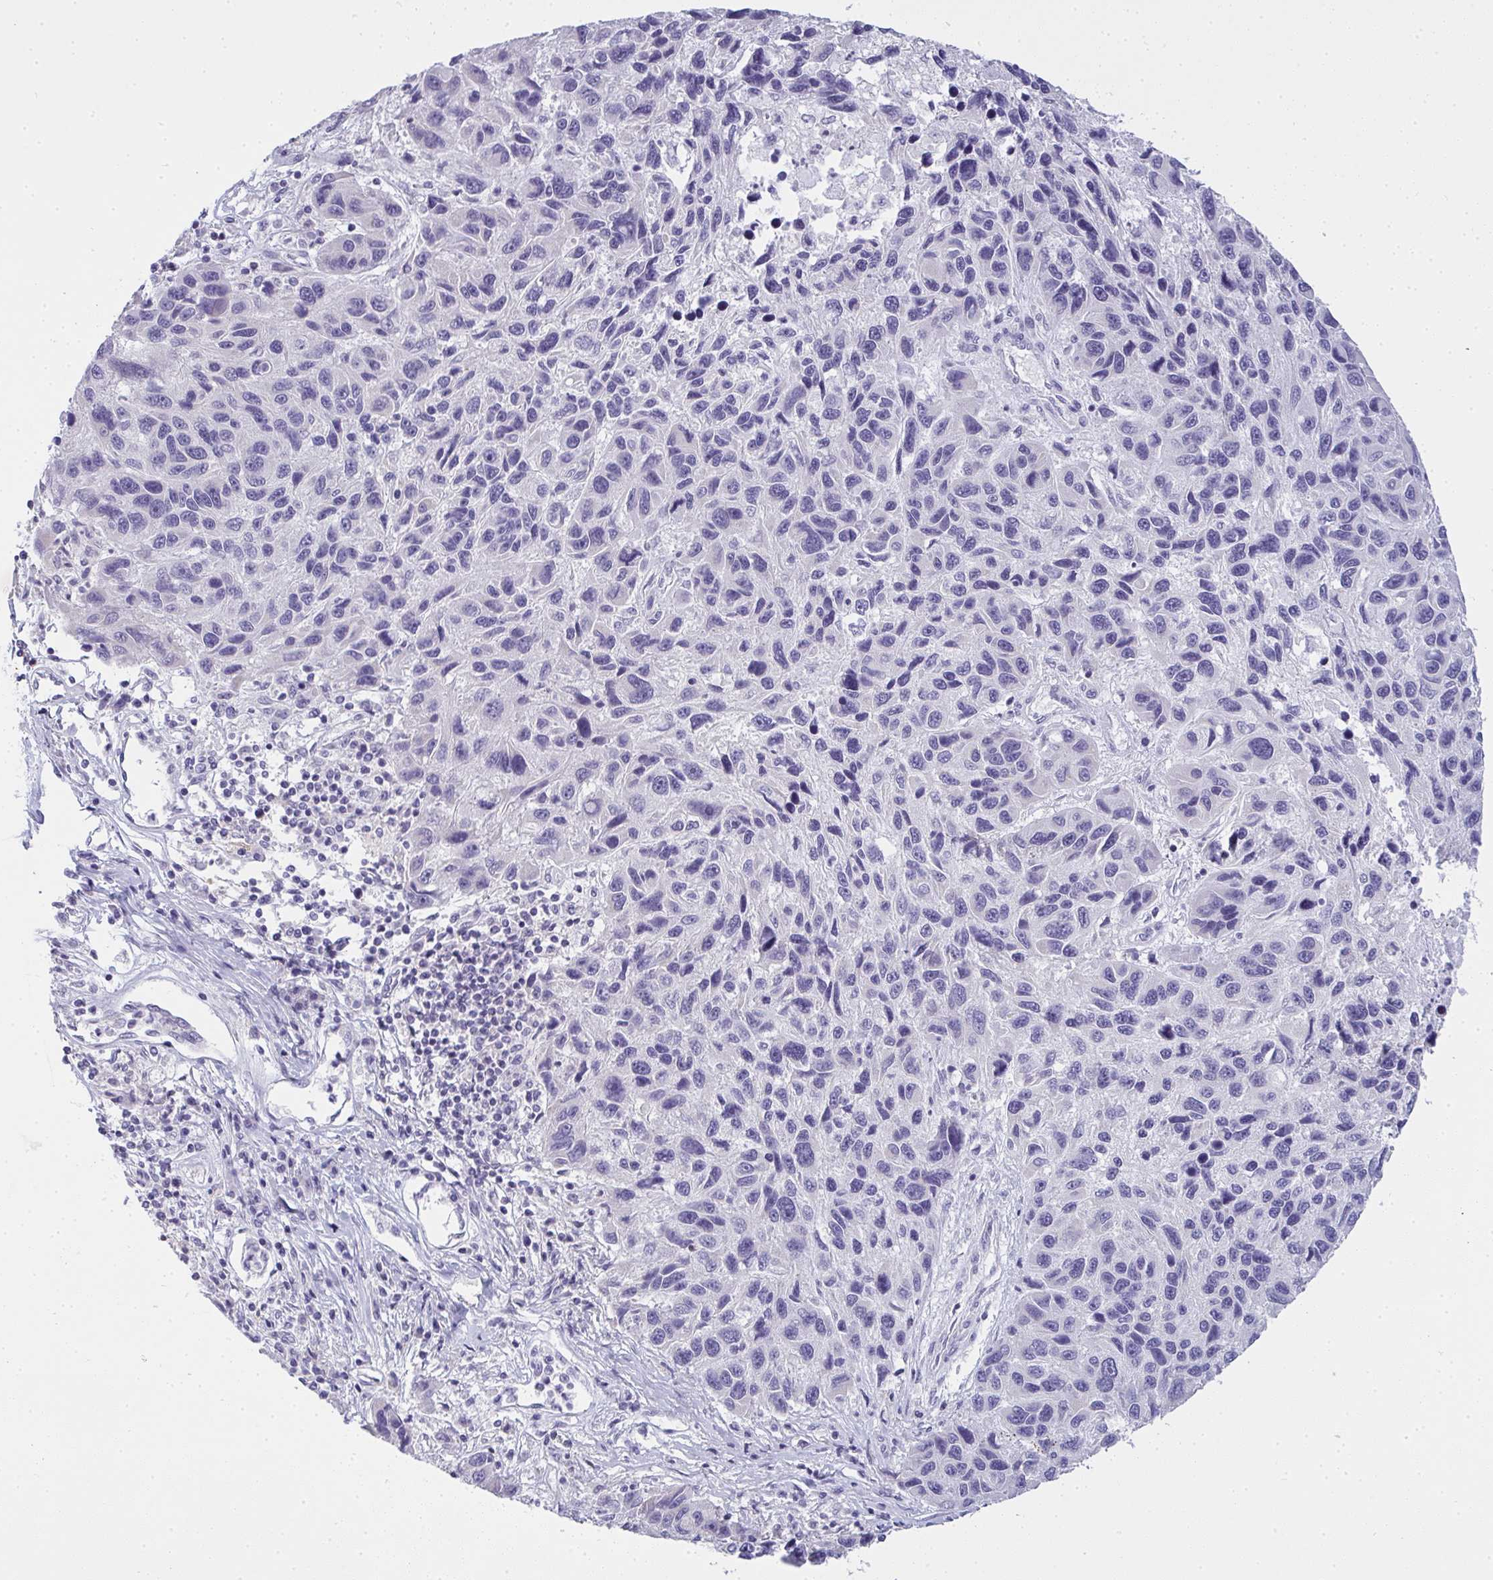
{"staining": {"intensity": "negative", "quantity": "none", "location": "none"}, "tissue": "melanoma", "cell_type": "Tumor cells", "image_type": "cancer", "snomed": [{"axis": "morphology", "description": "Malignant melanoma, NOS"}, {"axis": "topography", "description": "Skin"}], "caption": "Immunohistochemistry (IHC) photomicrograph of neoplastic tissue: melanoma stained with DAB (3,3'-diaminobenzidine) demonstrates no significant protein expression in tumor cells.", "gene": "GSDMB", "patient": {"sex": "male", "age": 53}}